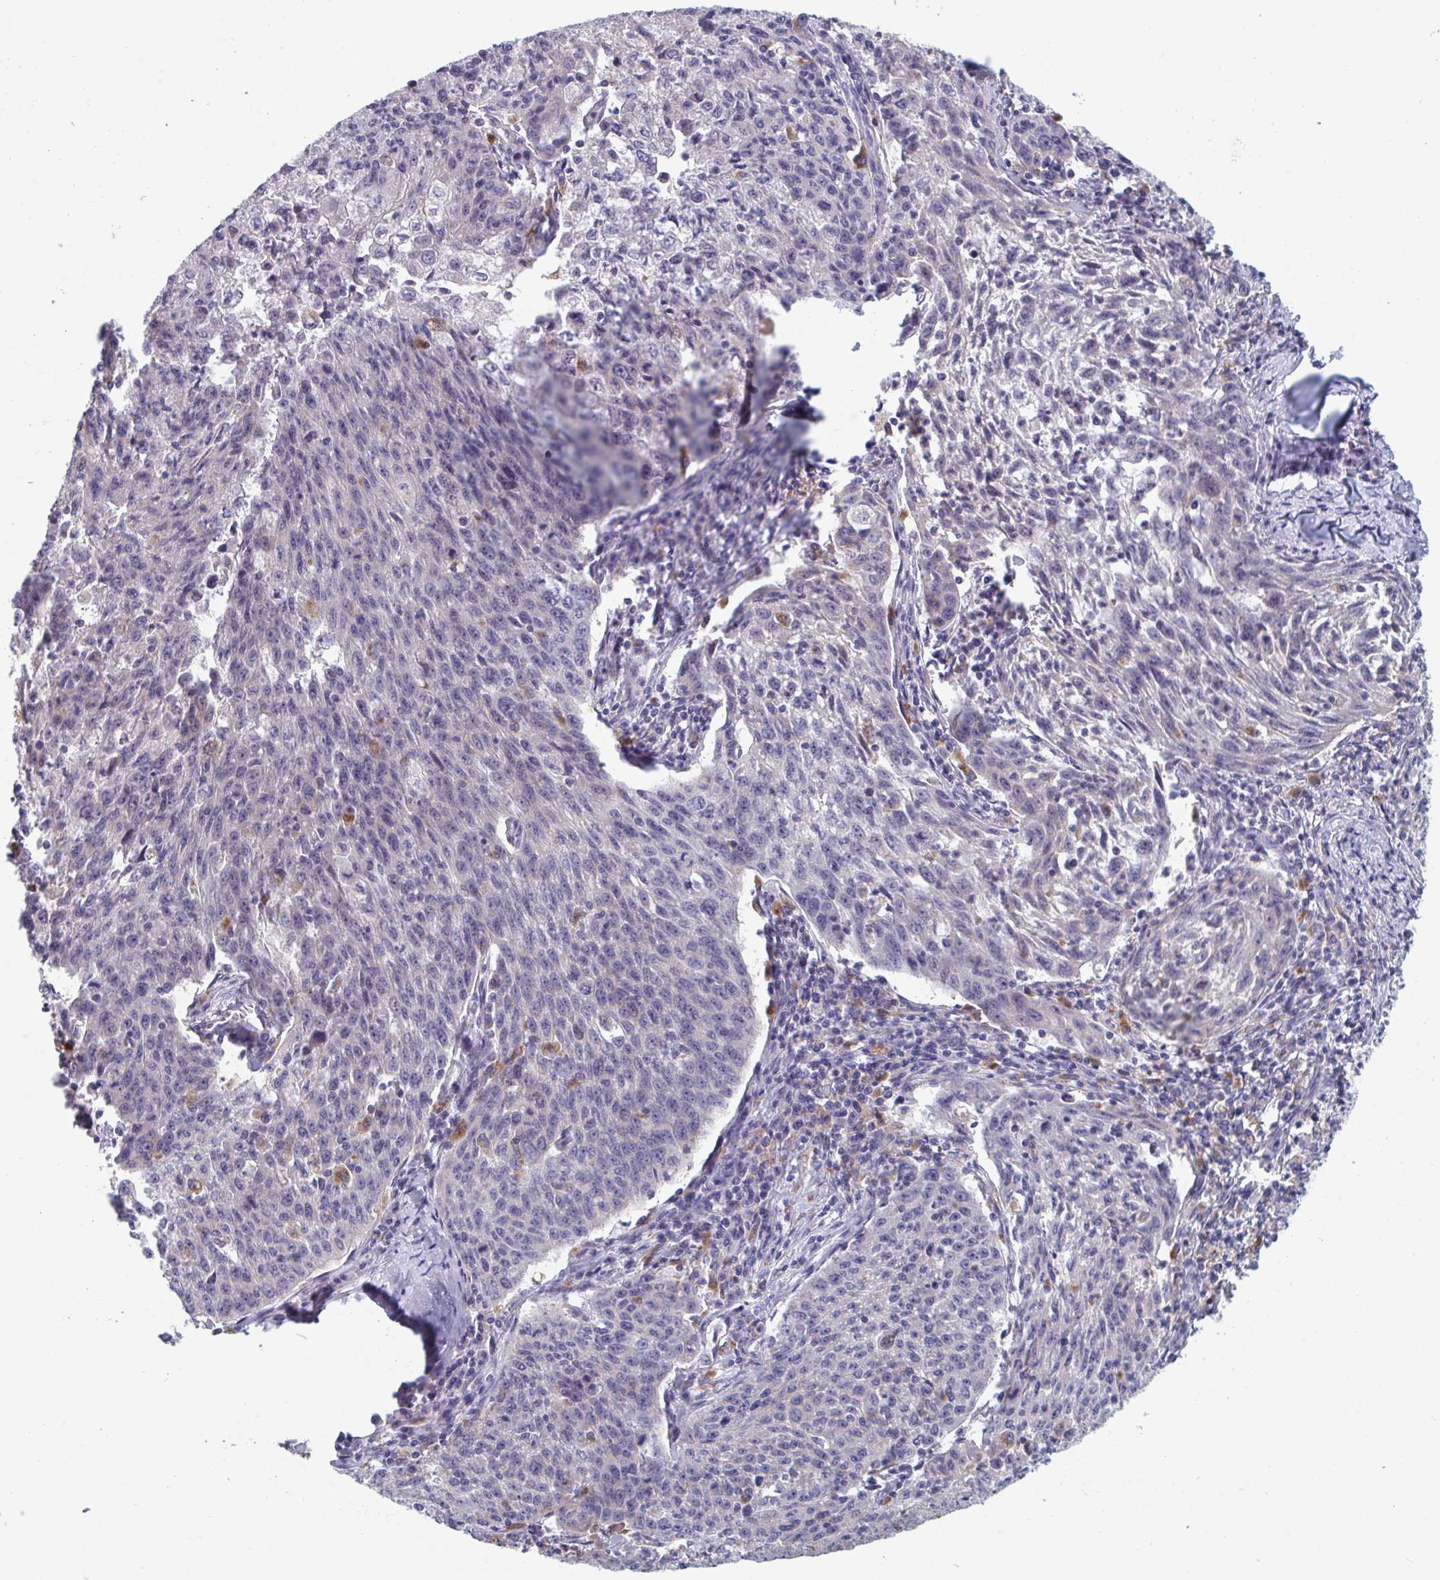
{"staining": {"intensity": "negative", "quantity": "none", "location": "none"}, "tissue": "lung cancer", "cell_type": "Tumor cells", "image_type": "cancer", "snomed": [{"axis": "morphology", "description": "Squamous cell carcinoma, NOS"}, {"axis": "morphology", "description": "Squamous cell carcinoma, metastatic, NOS"}, {"axis": "topography", "description": "Bronchus"}, {"axis": "topography", "description": "Lung"}], "caption": "This is an IHC image of human squamous cell carcinoma (lung). There is no expression in tumor cells.", "gene": "NIPSNAP1", "patient": {"sex": "male", "age": 62}}